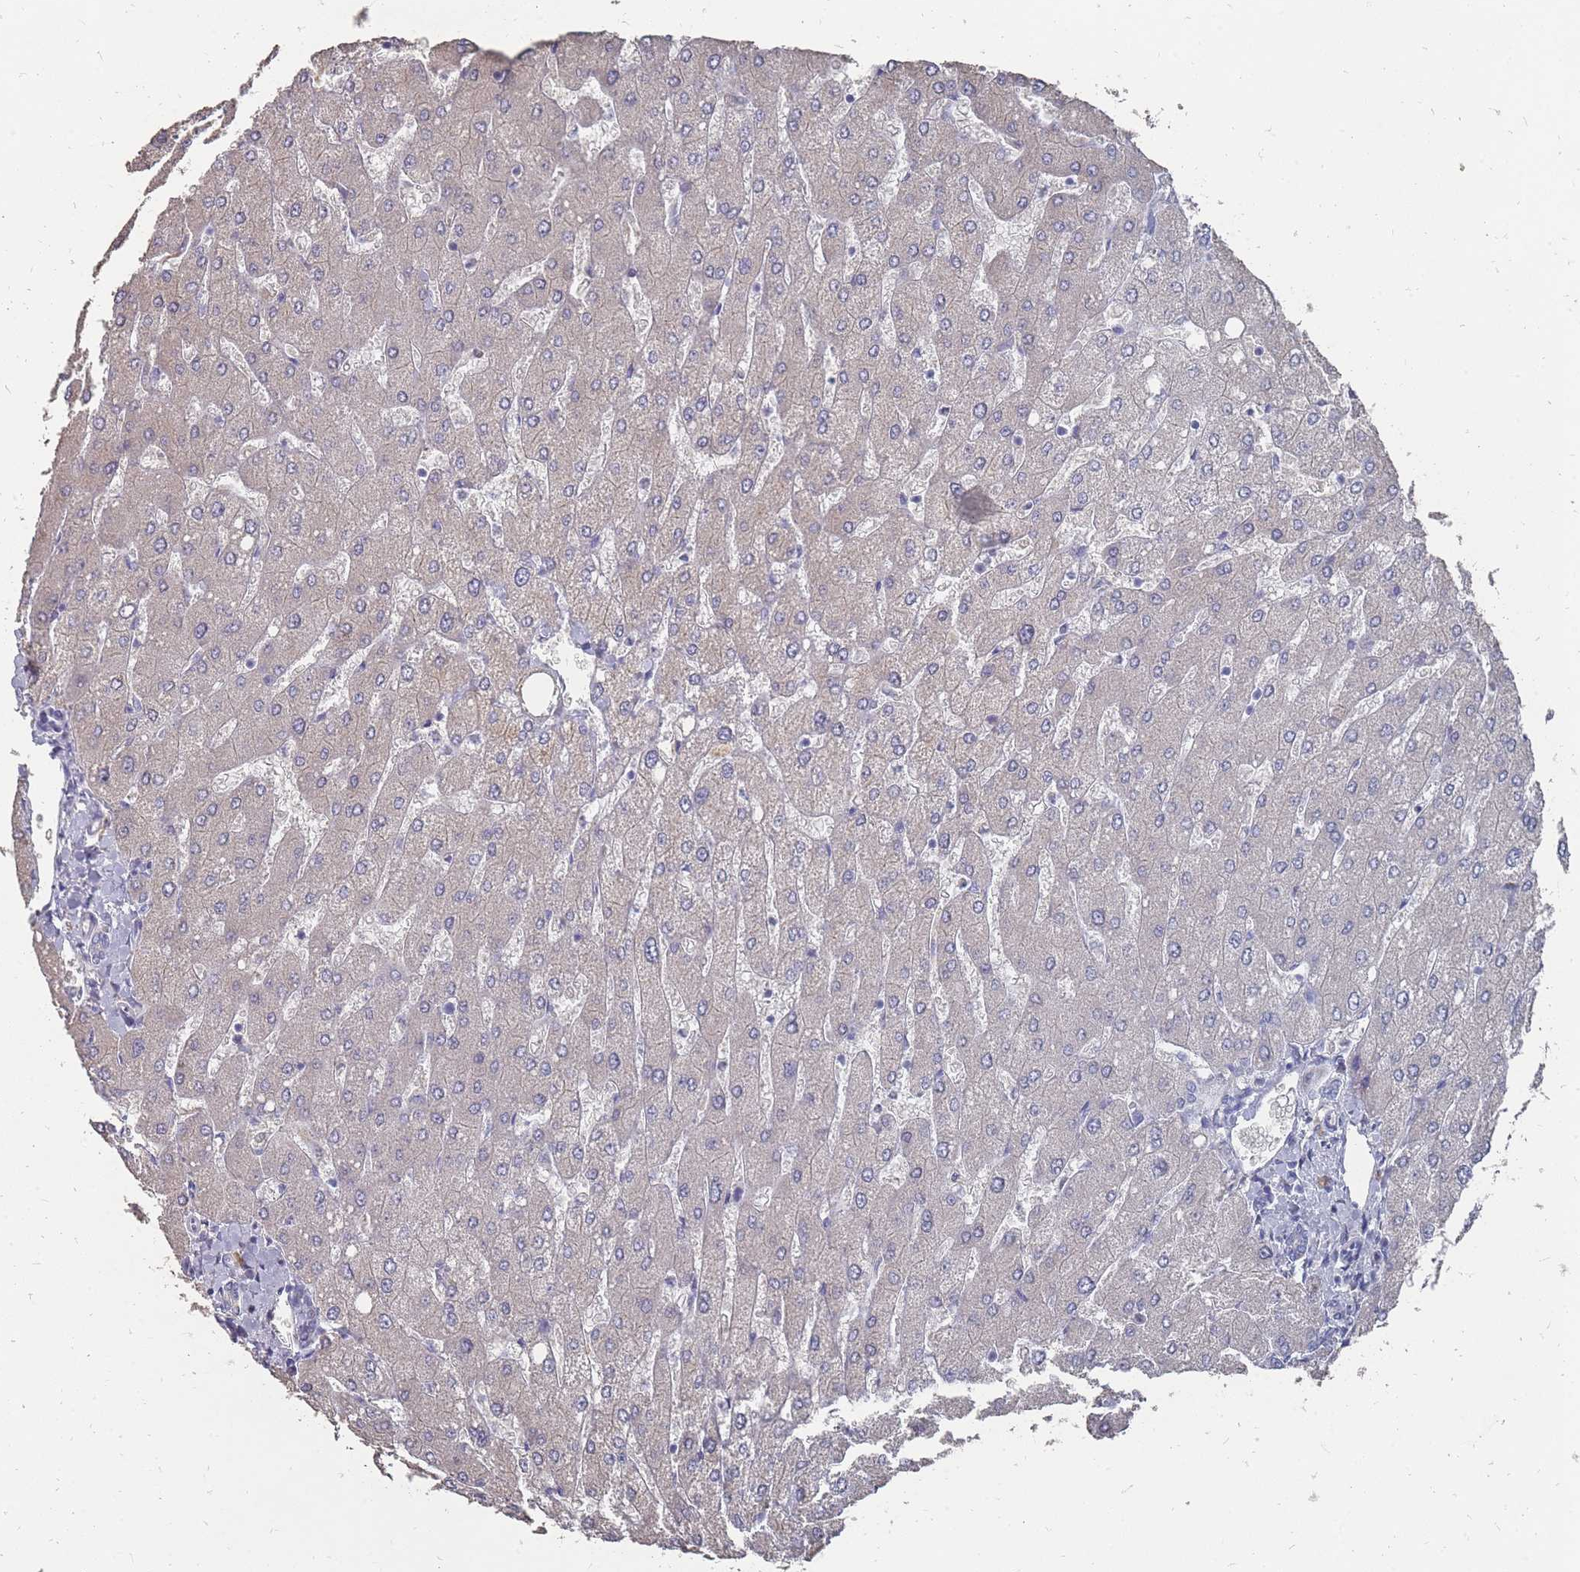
{"staining": {"intensity": "negative", "quantity": "none", "location": "none"}, "tissue": "liver", "cell_type": "Cholangiocytes", "image_type": "normal", "snomed": [{"axis": "morphology", "description": "Normal tissue, NOS"}, {"axis": "topography", "description": "Liver"}], "caption": "The micrograph reveals no significant staining in cholangiocytes of liver. (DAB immunohistochemistry (IHC), high magnification).", "gene": "OTULINL", "patient": {"sex": "male", "age": 55}}